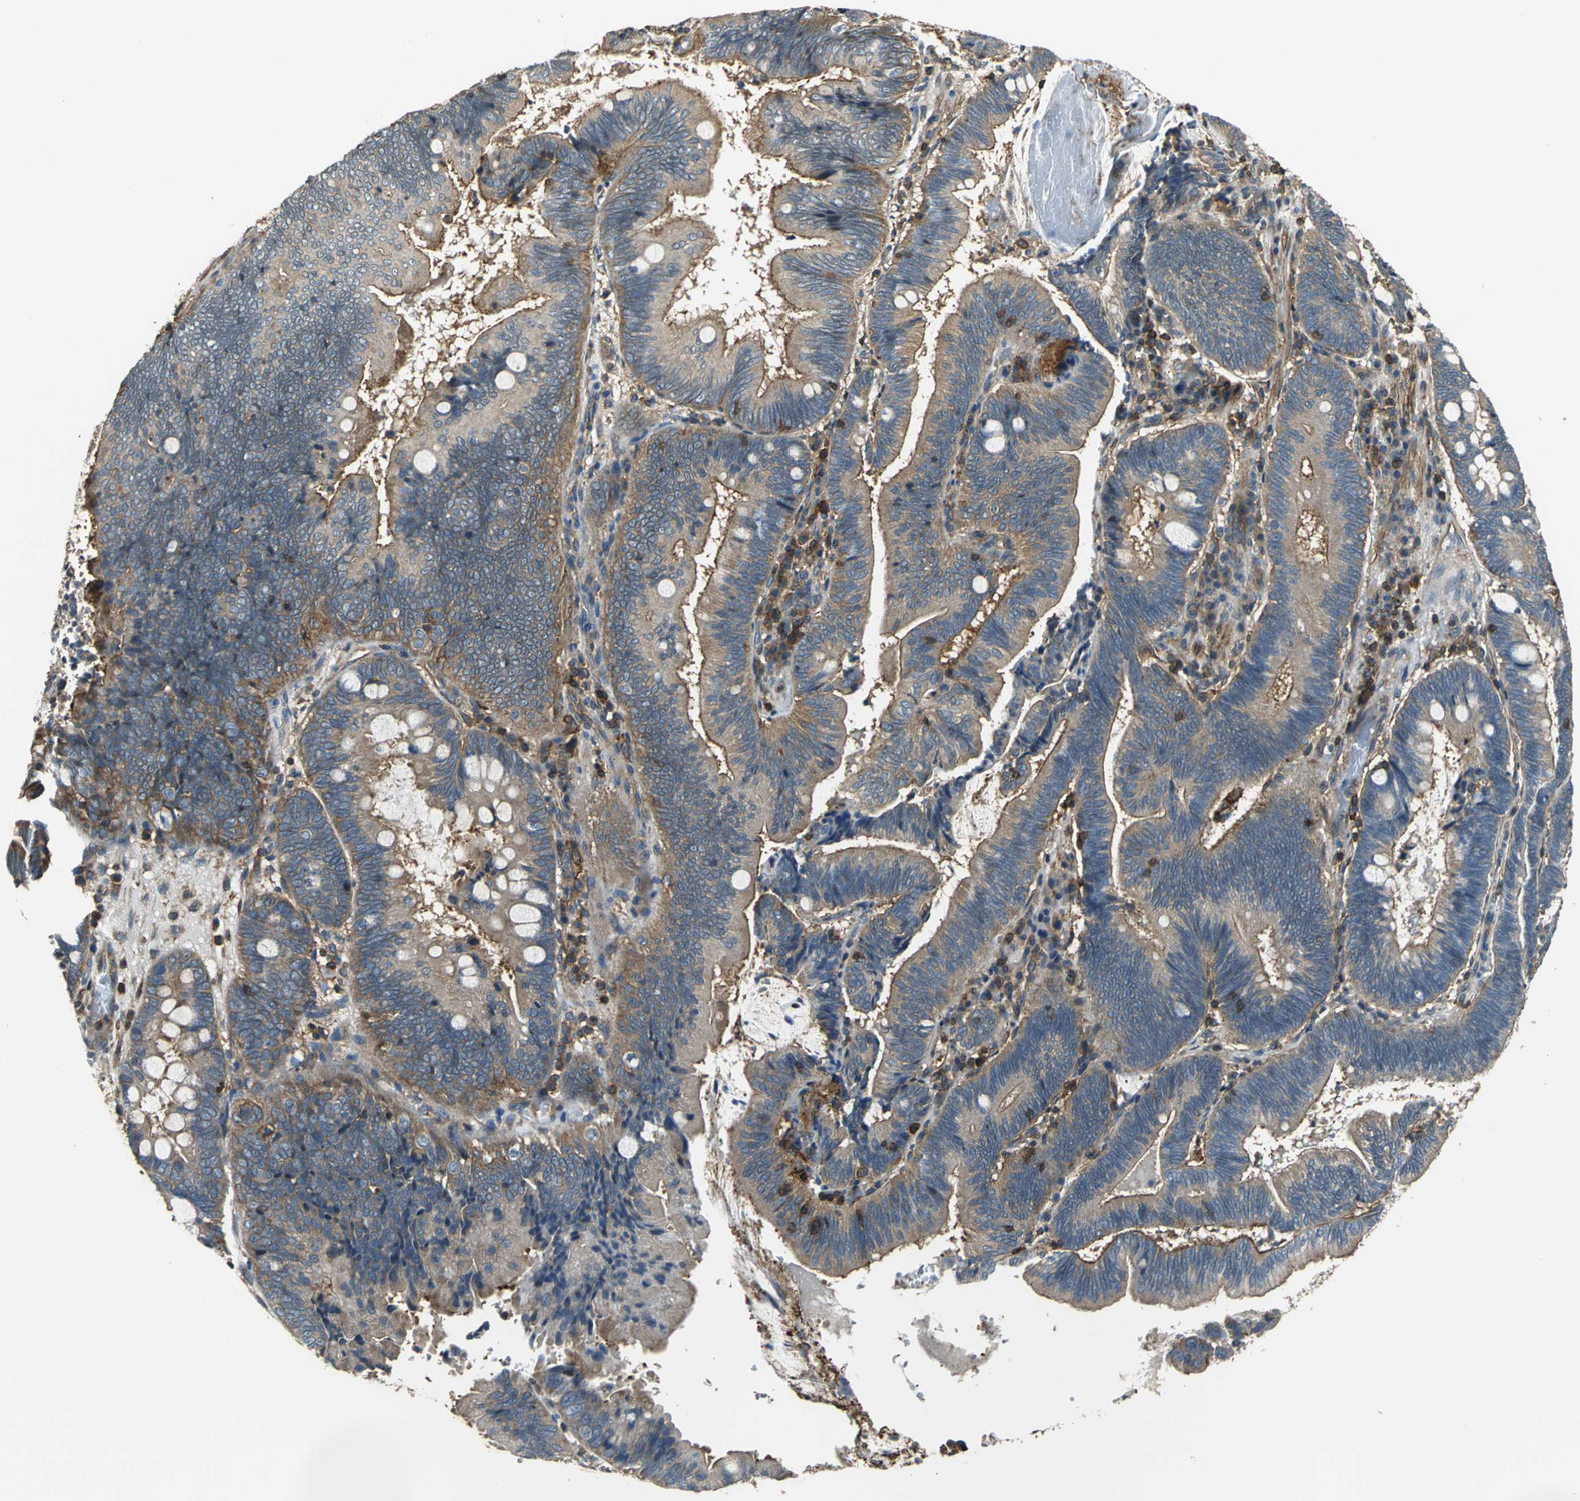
{"staining": {"intensity": "strong", "quantity": ">75%", "location": "cytoplasmic/membranous"}, "tissue": "pancreatic cancer", "cell_type": "Tumor cells", "image_type": "cancer", "snomed": [{"axis": "morphology", "description": "Adenocarcinoma, NOS"}, {"axis": "topography", "description": "Pancreas"}], "caption": "An image of pancreatic adenocarcinoma stained for a protein exhibits strong cytoplasmic/membranous brown staining in tumor cells.", "gene": "PARVA", "patient": {"sex": "male", "age": 82}}